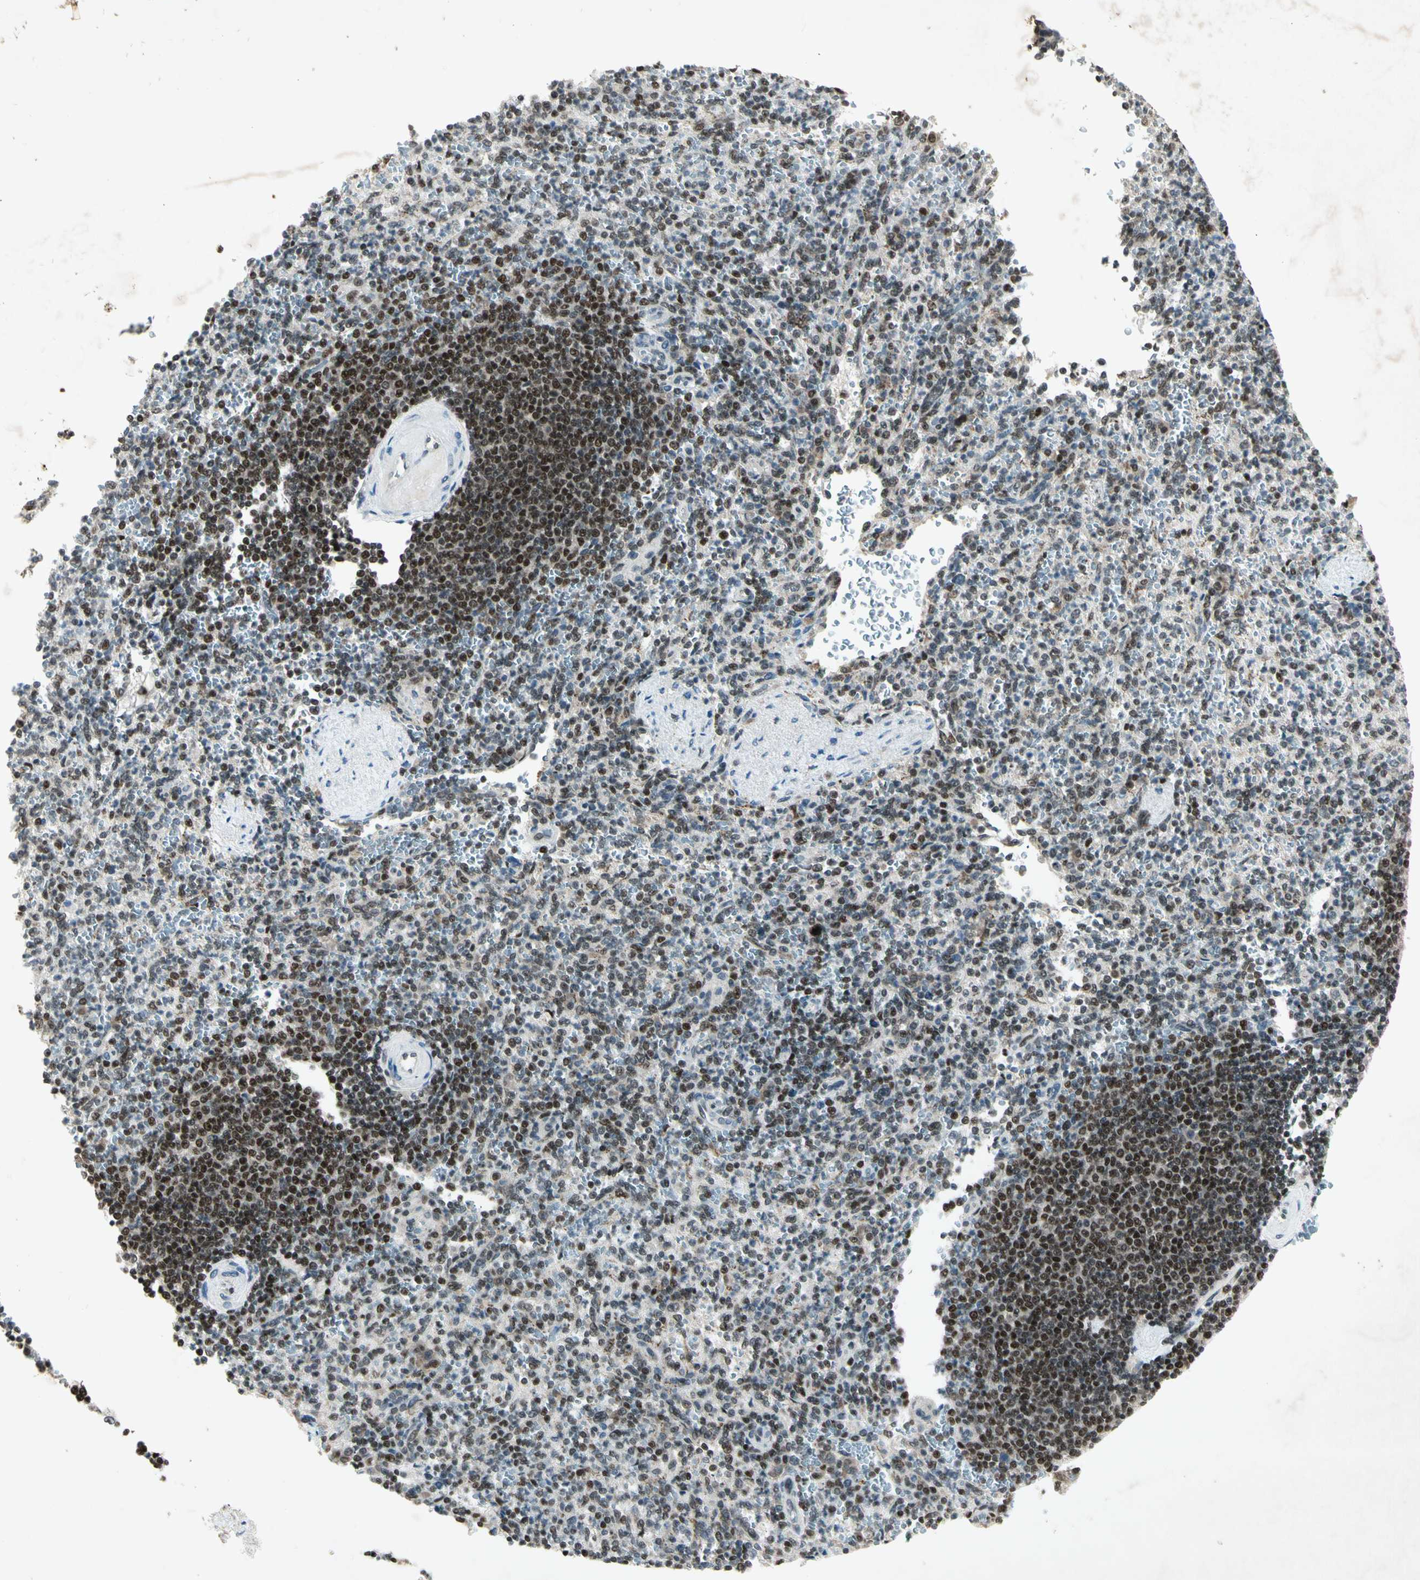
{"staining": {"intensity": "strong", "quantity": ">75%", "location": "nuclear"}, "tissue": "spleen", "cell_type": "Cells in red pulp", "image_type": "normal", "snomed": [{"axis": "morphology", "description": "Normal tissue, NOS"}, {"axis": "topography", "description": "Spleen"}], "caption": "IHC of unremarkable spleen exhibits high levels of strong nuclear positivity in approximately >75% of cells in red pulp. IHC stains the protein of interest in brown and the nuclei are stained blue.", "gene": "RNF43", "patient": {"sex": "female", "age": 74}}